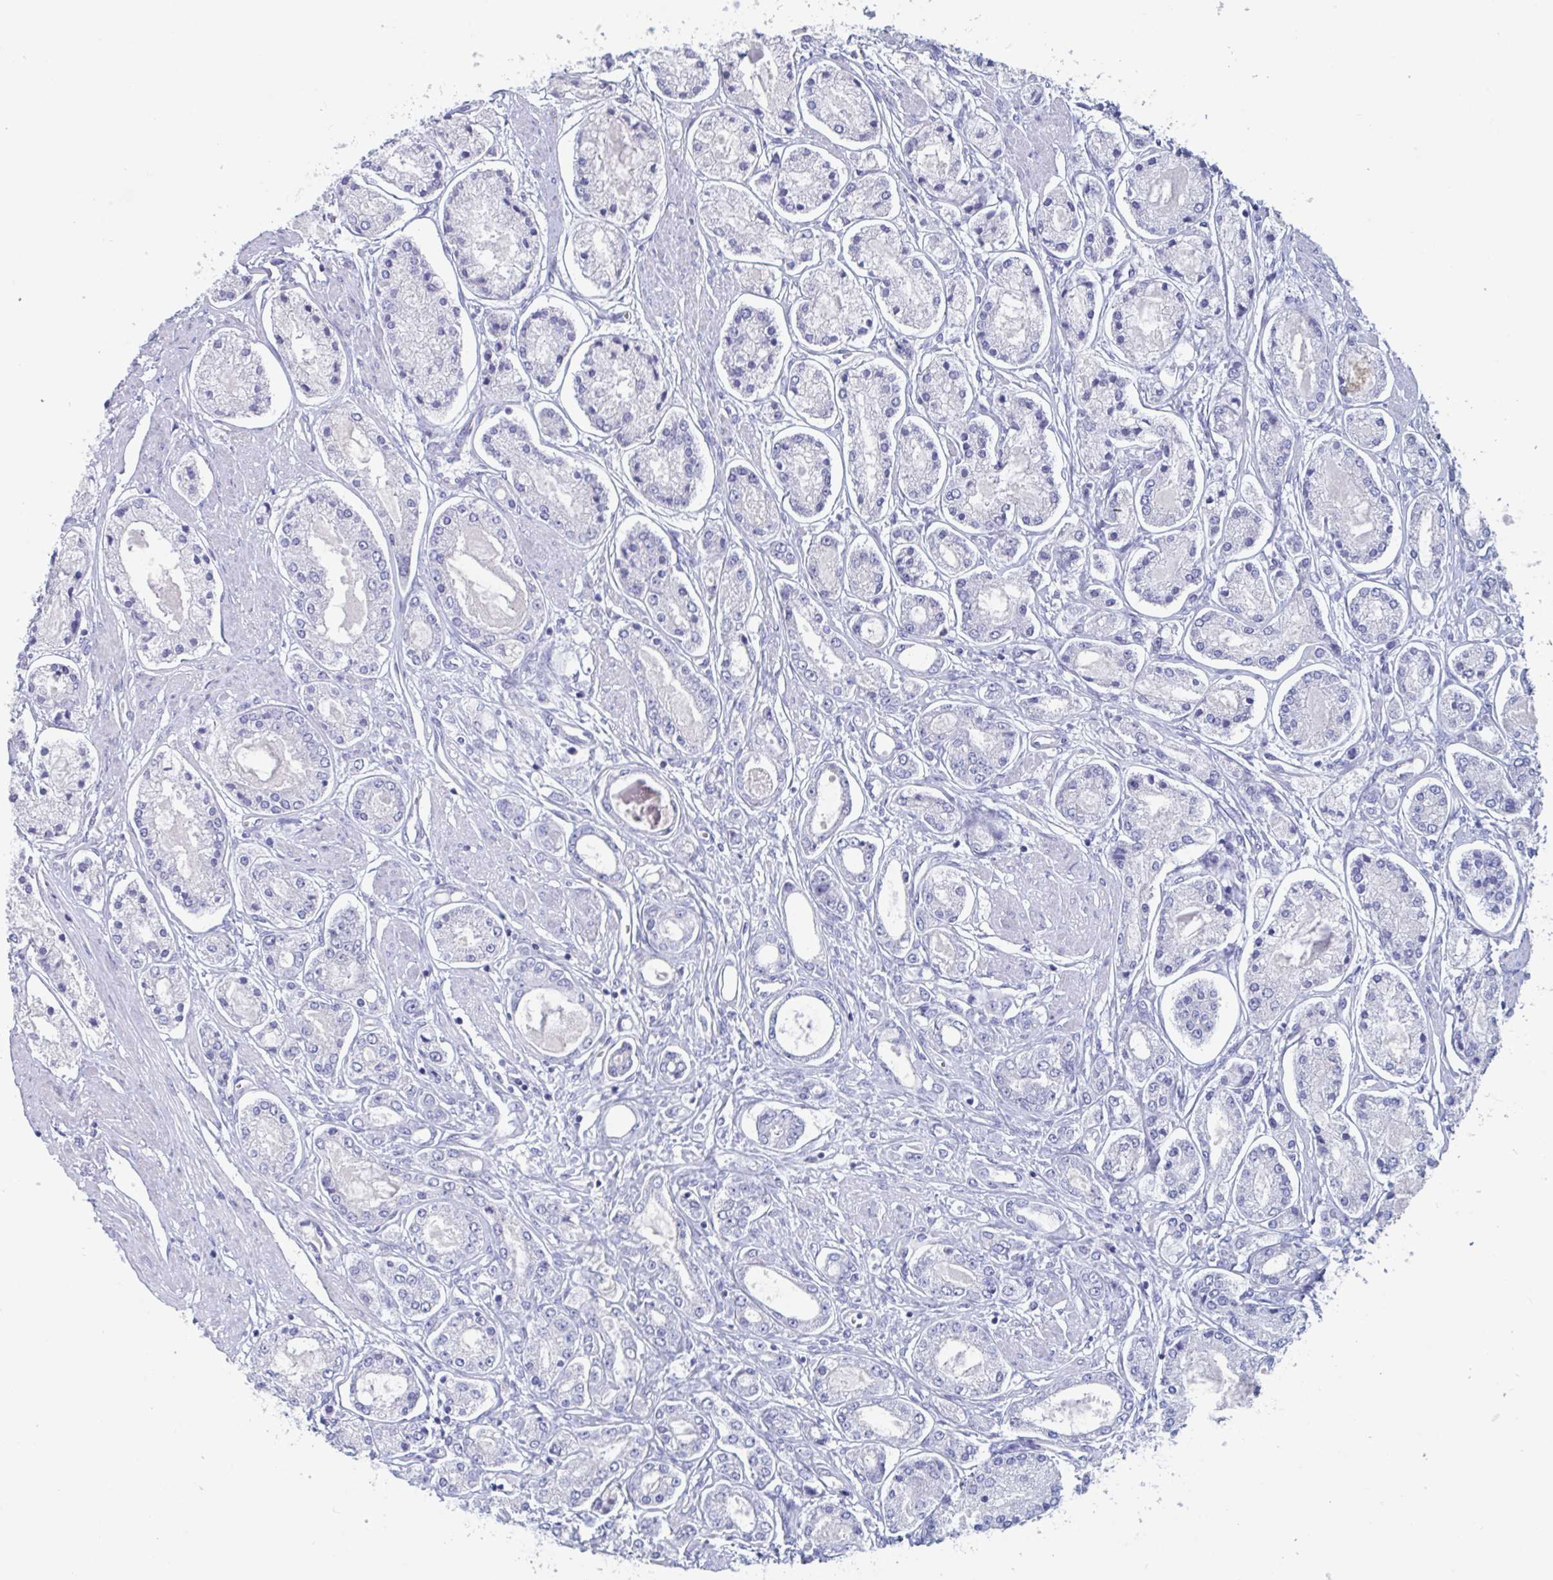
{"staining": {"intensity": "negative", "quantity": "none", "location": "none"}, "tissue": "prostate cancer", "cell_type": "Tumor cells", "image_type": "cancer", "snomed": [{"axis": "morphology", "description": "Adenocarcinoma, High grade"}, {"axis": "topography", "description": "Prostate"}], "caption": "An IHC micrograph of prostate cancer is shown. There is no staining in tumor cells of prostate cancer. (Brightfield microscopy of DAB (3,3'-diaminobenzidine) immunohistochemistry at high magnification).", "gene": "DPEP3", "patient": {"sex": "male", "age": 66}}